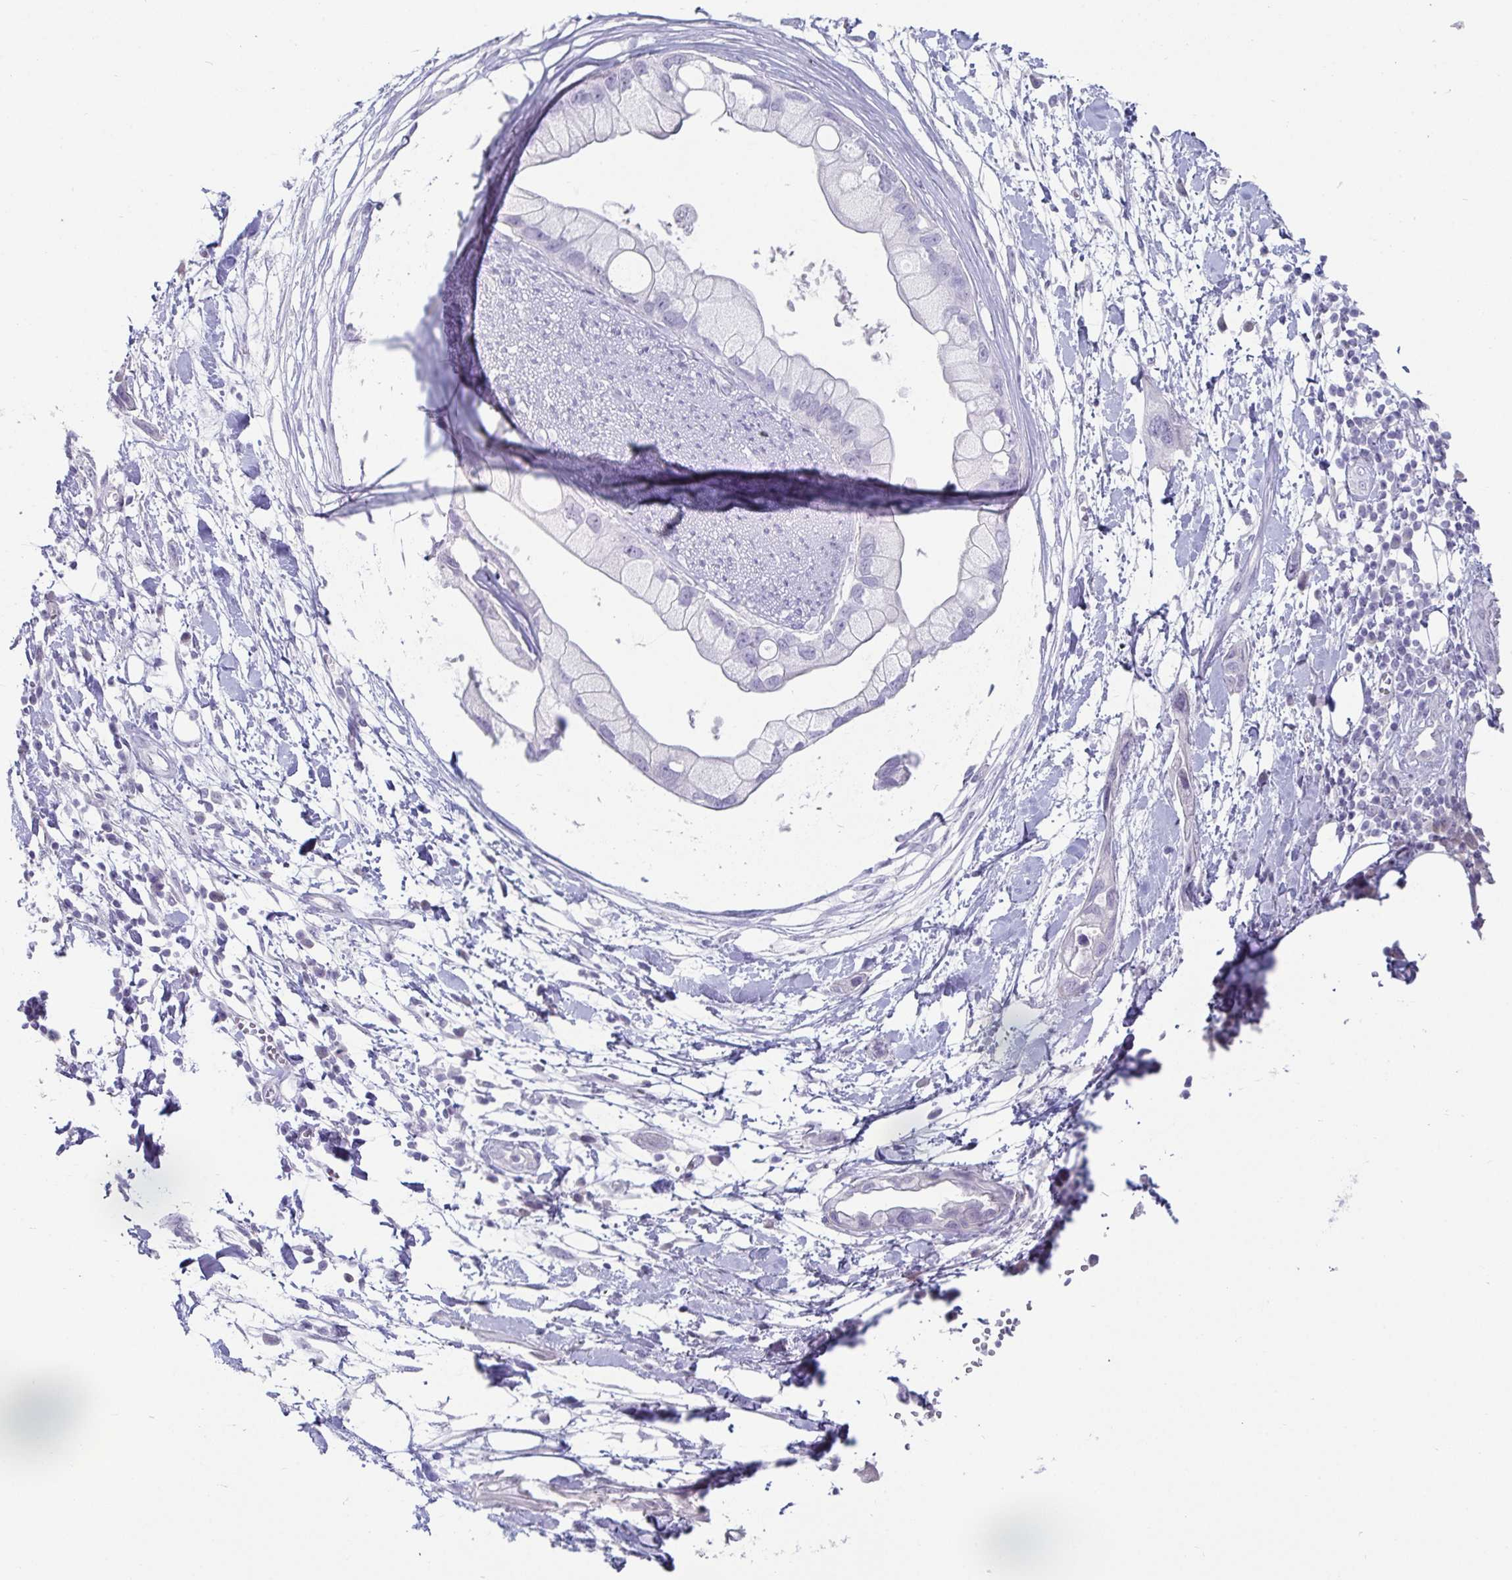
{"staining": {"intensity": "negative", "quantity": "none", "location": "none"}, "tissue": "pancreatic cancer", "cell_type": "Tumor cells", "image_type": "cancer", "snomed": [{"axis": "morphology", "description": "Adenocarcinoma, NOS"}, {"axis": "topography", "description": "Pancreas"}], "caption": "The immunohistochemistry (IHC) image has no significant staining in tumor cells of pancreatic adenocarcinoma tissue.", "gene": "VSIG10L", "patient": {"sex": "female", "age": 73}}